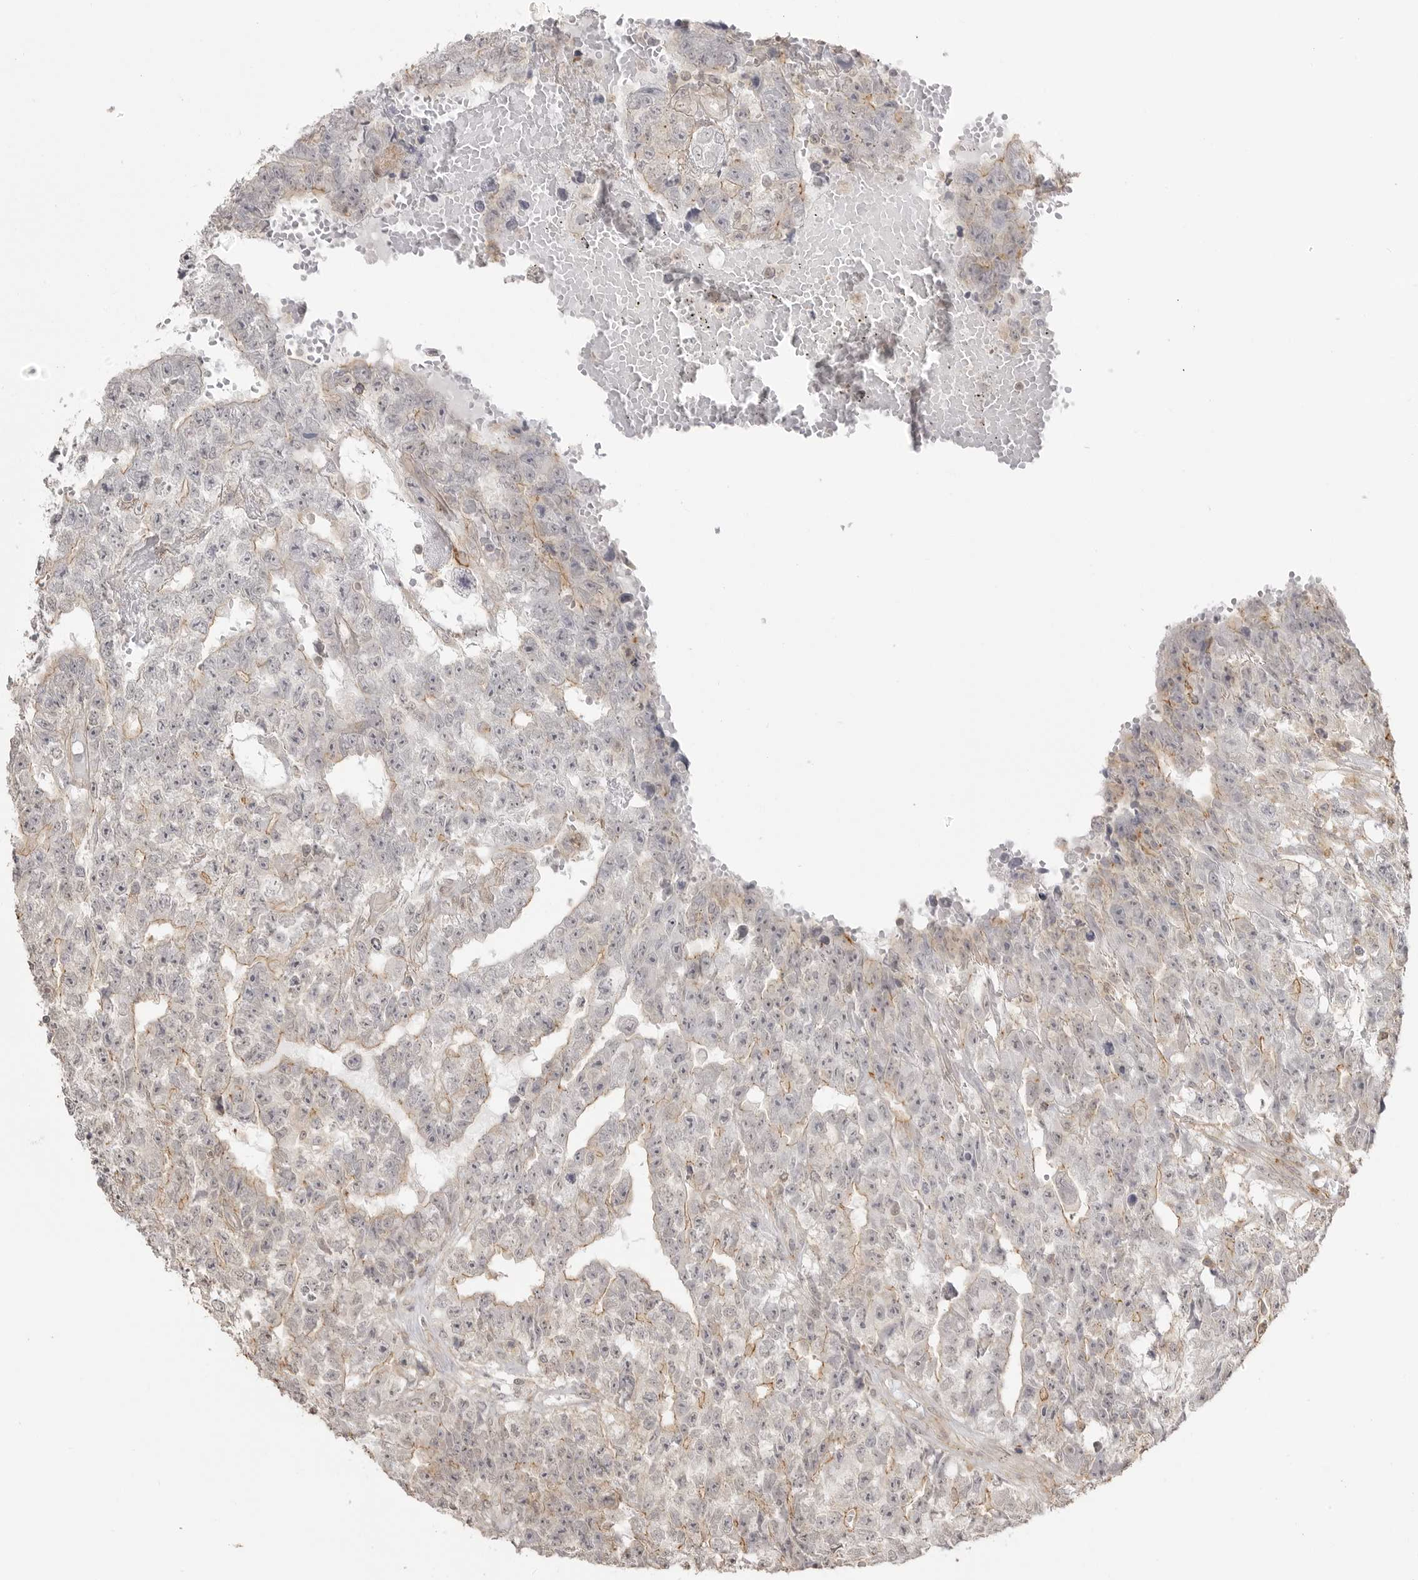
{"staining": {"intensity": "weak", "quantity": "25%-75%", "location": "cytoplasmic/membranous"}, "tissue": "testis cancer", "cell_type": "Tumor cells", "image_type": "cancer", "snomed": [{"axis": "morphology", "description": "Carcinoma, Embryonal, NOS"}, {"axis": "topography", "description": "Testis"}], "caption": "Protein expression analysis of testis cancer exhibits weak cytoplasmic/membranous positivity in approximately 25%-75% of tumor cells.", "gene": "GPC2", "patient": {"sex": "male", "age": 25}}